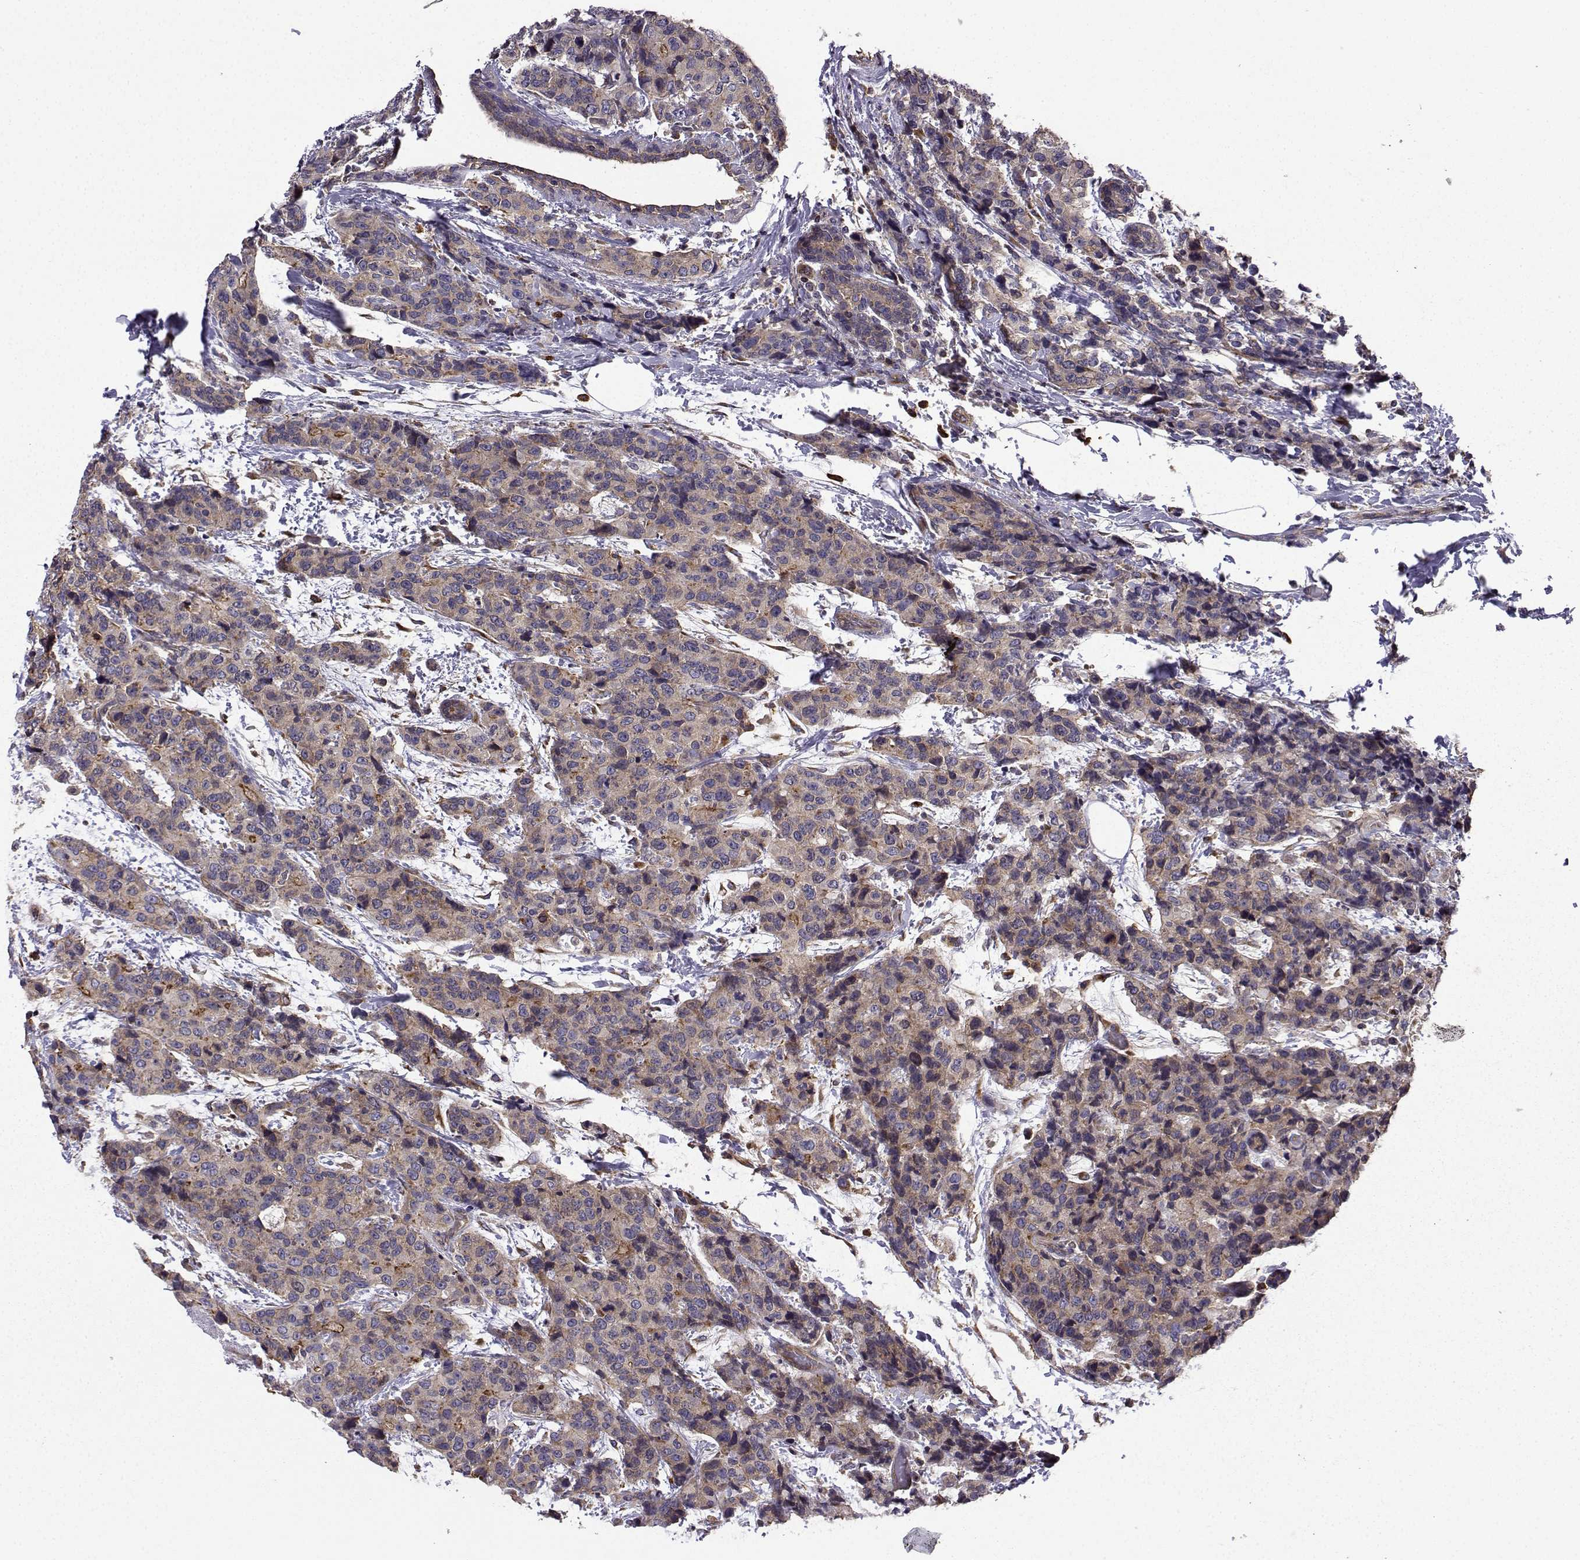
{"staining": {"intensity": "strong", "quantity": "<25%", "location": "cytoplasmic/membranous"}, "tissue": "breast cancer", "cell_type": "Tumor cells", "image_type": "cancer", "snomed": [{"axis": "morphology", "description": "Lobular carcinoma"}, {"axis": "topography", "description": "Breast"}], "caption": "A brown stain labels strong cytoplasmic/membranous expression of a protein in human lobular carcinoma (breast) tumor cells.", "gene": "ITGB8", "patient": {"sex": "female", "age": 59}}